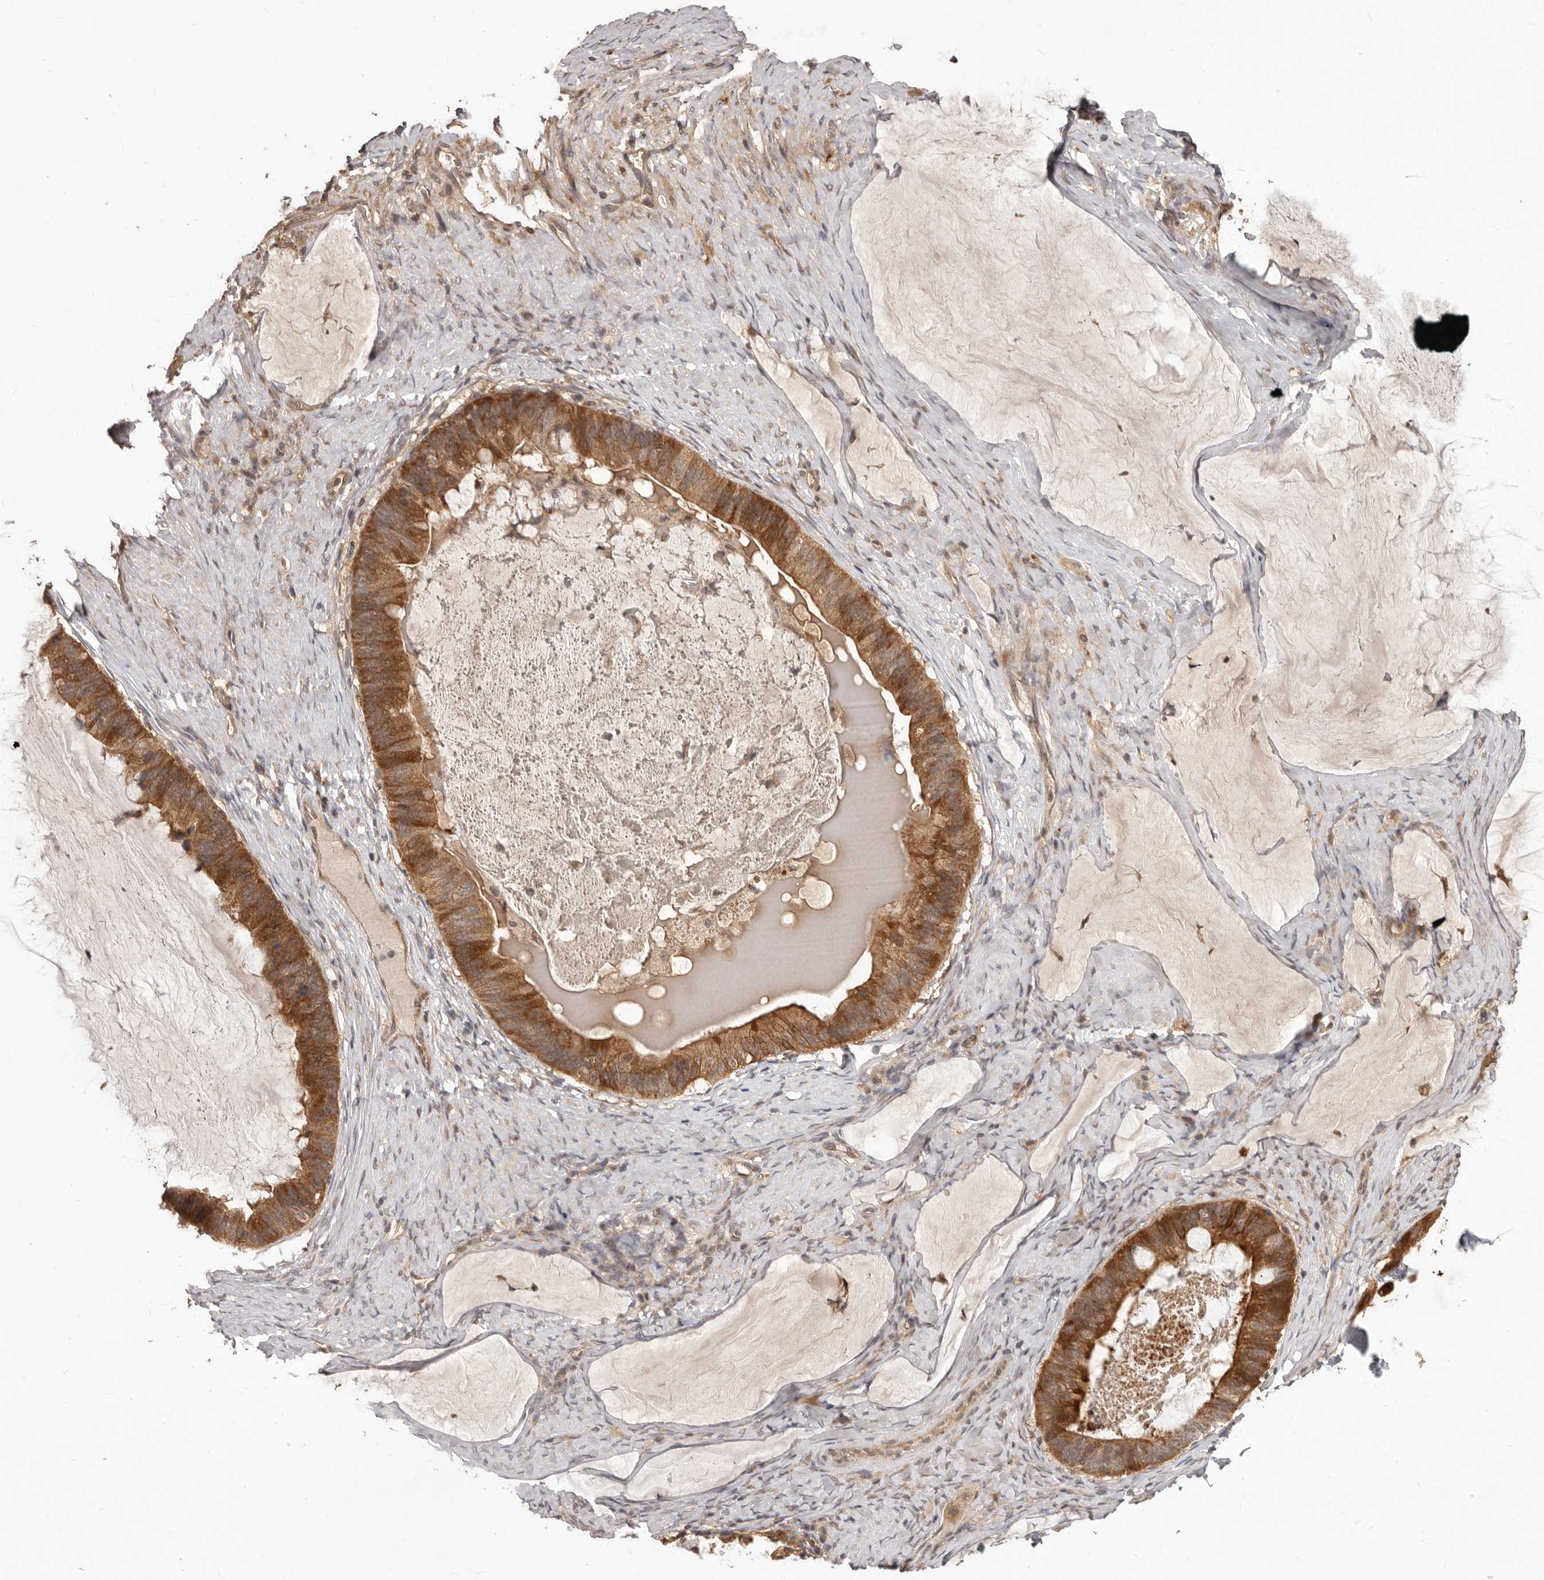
{"staining": {"intensity": "strong", "quantity": ">75%", "location": "cytoplasmic/membranous"}, "tissue": "ovarian cancer", "cell_type": "Tumor cells", "image_type": "cancer", "snomed": [{"axis": "morphology", "description": "Cystadenocarcinoma, mucinous, NOS"}, {"axis": "topography", "description": "Ovary"}], "caption": "Ovarian mucinous cystadenocarcinoma stained with a protein marker reveals strong staining in tumor cells.", "gene": "MTO1", "patient": {"sex": "female", "age": 61}}